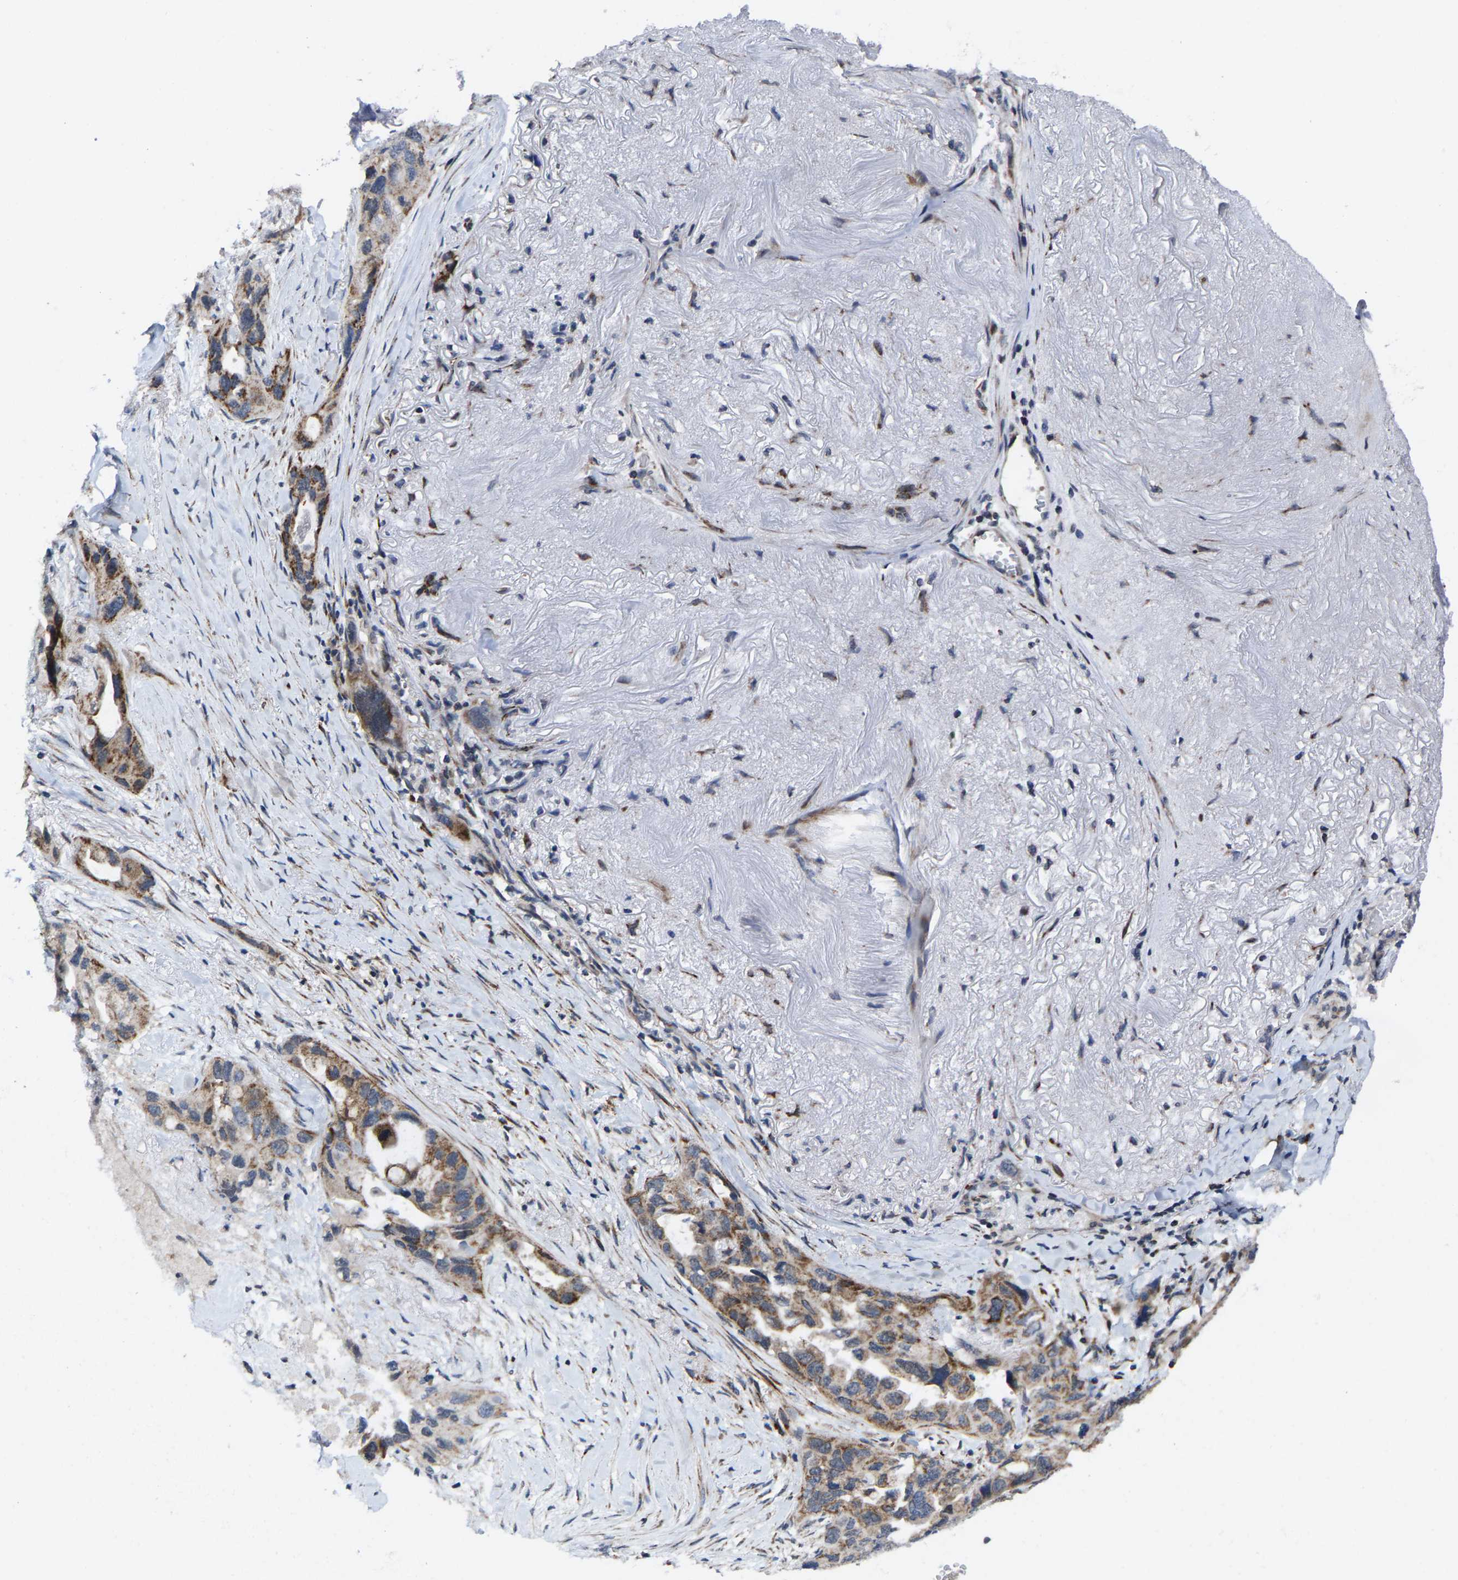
{"staining": {"intensity": "moderate", "quantity": "25%-75%", "location": "cytoplasmic/membranous"}, "tissue": "lung cancer", "cell_type": "Tumor cells", "image_type": "cancer", "snomed": [{"axis": "morphology", "description": "Squamous cell carcinoma, NOS"}, {"axis": "topography", "description": "Lung"}], "caption": "Immunohistochemical staining of squamous cell carcinoma (lung) displays moderate cytoplasmic/membranous protein expression in approximately 25%-75% of tumor cells. The staining was performed using DAB (3,3'-diaminobenzidine), with brown indicating positive protein expression. Nuclei are stained blue with hematoxylin.", "gene": "TDRKH", "patient": {"sex": "female", "age": 73}}